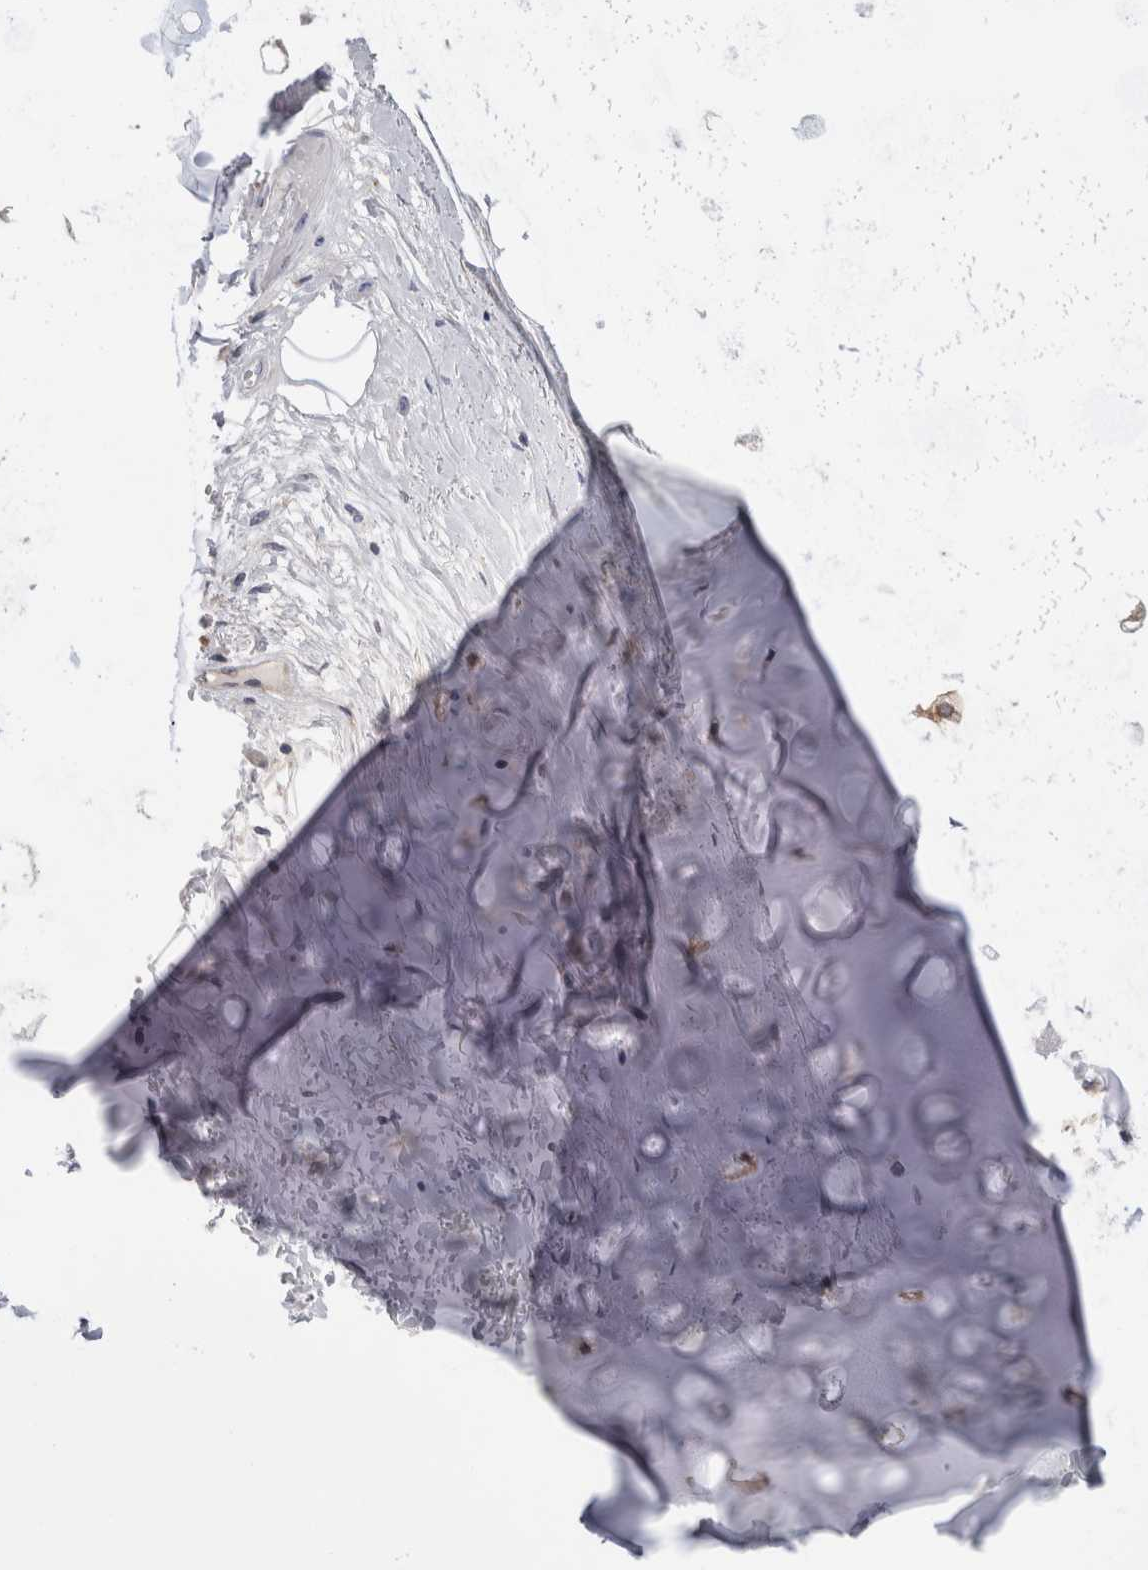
{"staining": {"intensity": "negative", "quantity": "none", "location": "none"}, "tissue": "adipose tissue", "cell_type": "Adipocytes", "image_type": "normal", "snomed": [{"axis": "morphology", "description": "Normal tissue, NOS"}, {"axis": "topography", "description": "Bronchus"}], "caption": "A high-resolution image shows immunohistochemistry (IHC) staining of benign adipose tissue, which exhibits no significant expression in adipocytes.", "gene": "SCRN1", "patient": {"sex": "male", "age": 66}}